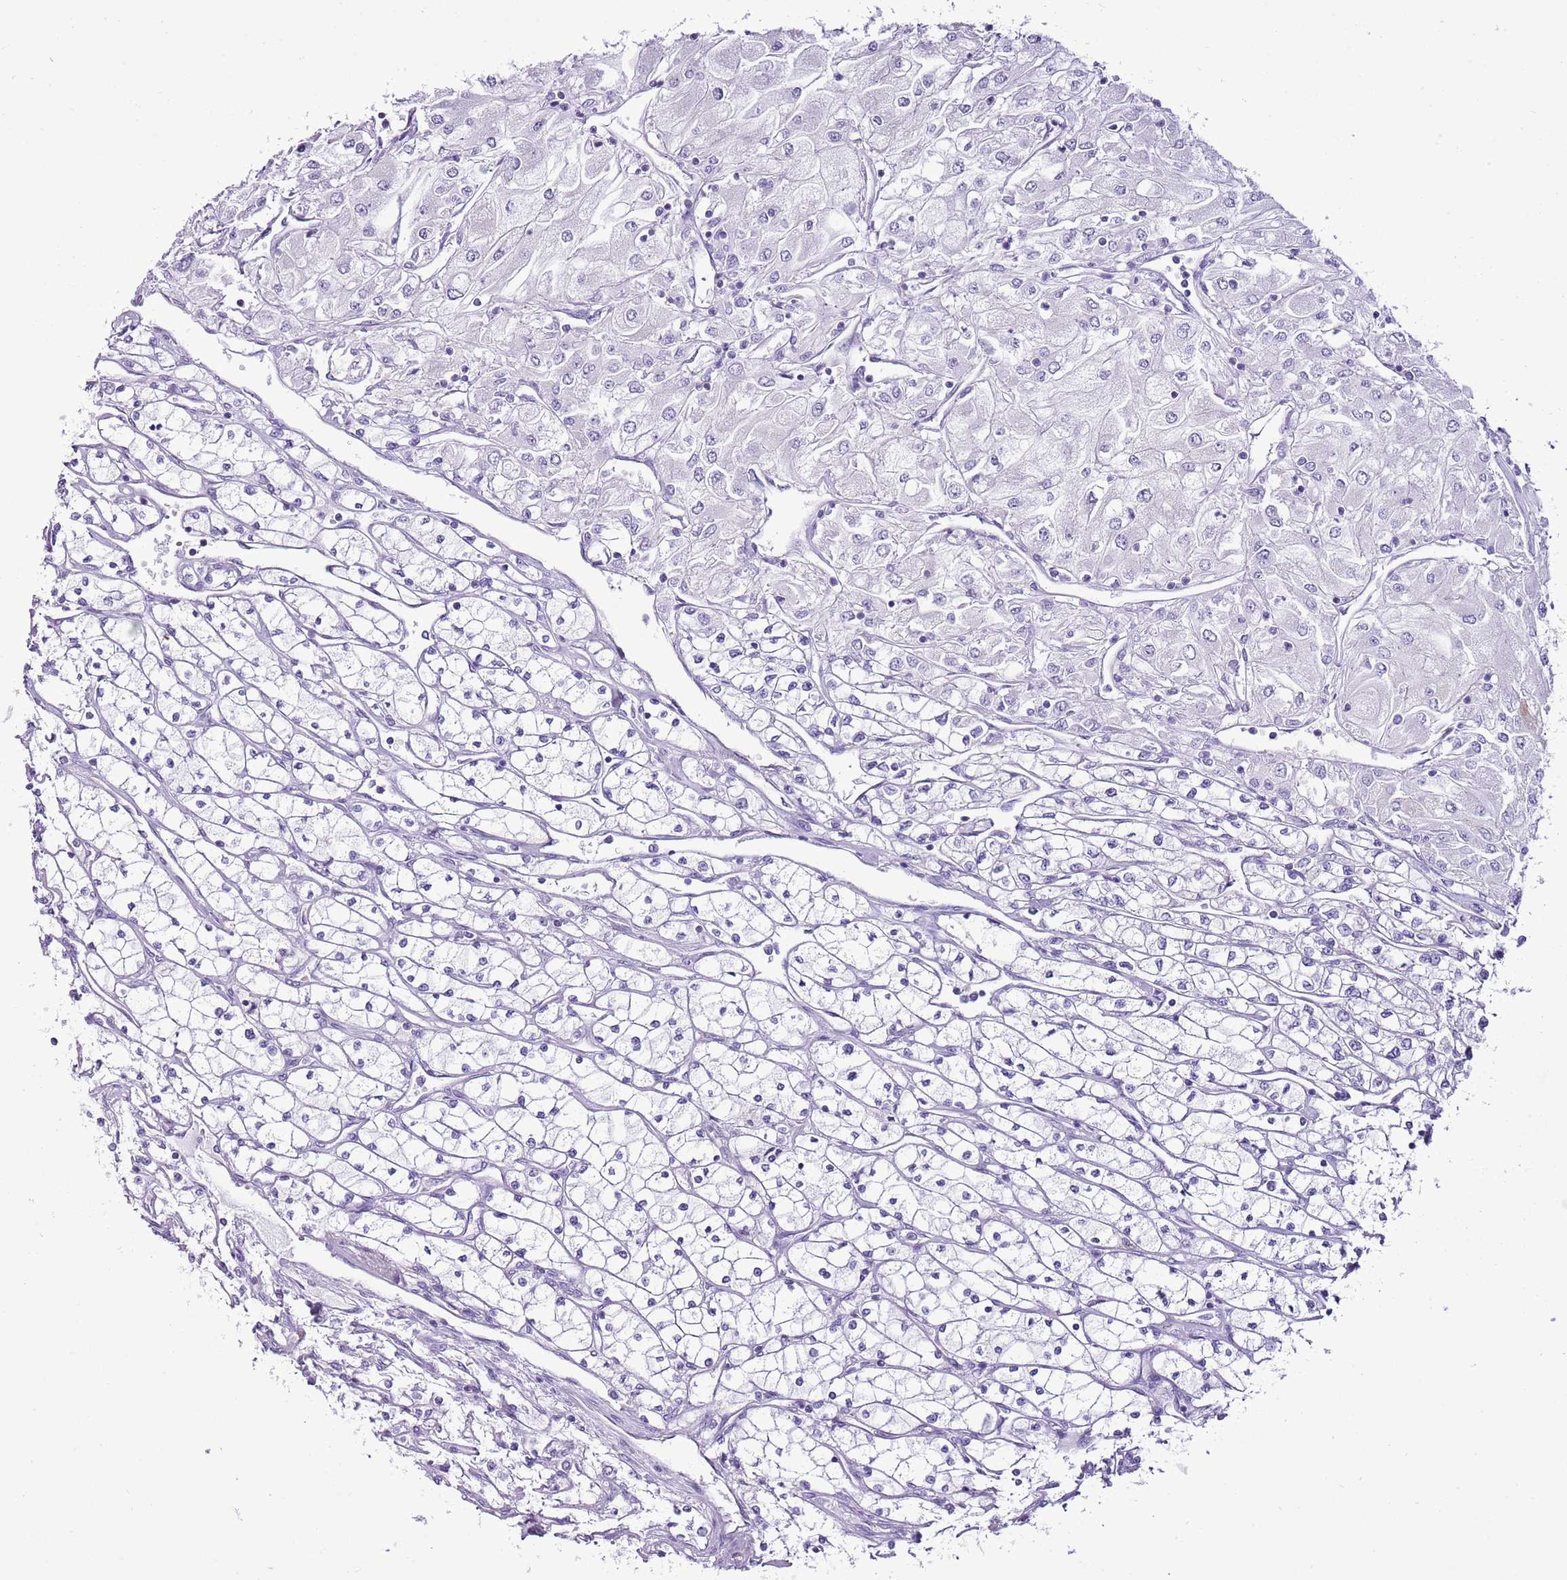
{"staining": {"intensity": "negative", "quantity": "none", "location": "none"}, "tissue": "renal cancer", "cell_type": "Tumor cells", "image_type": "cancer", "snomed": [{"axis": "morphology", "description": "Adenocarcinoma, NOS"}, {"axis": "topography", "description": "Kidney"}], "caption": "IHC of renal cancer demonstrates no positivity in tumor cells.", "gene": "SLC23A1", "patient": {"sex": "male", "age": 80}}